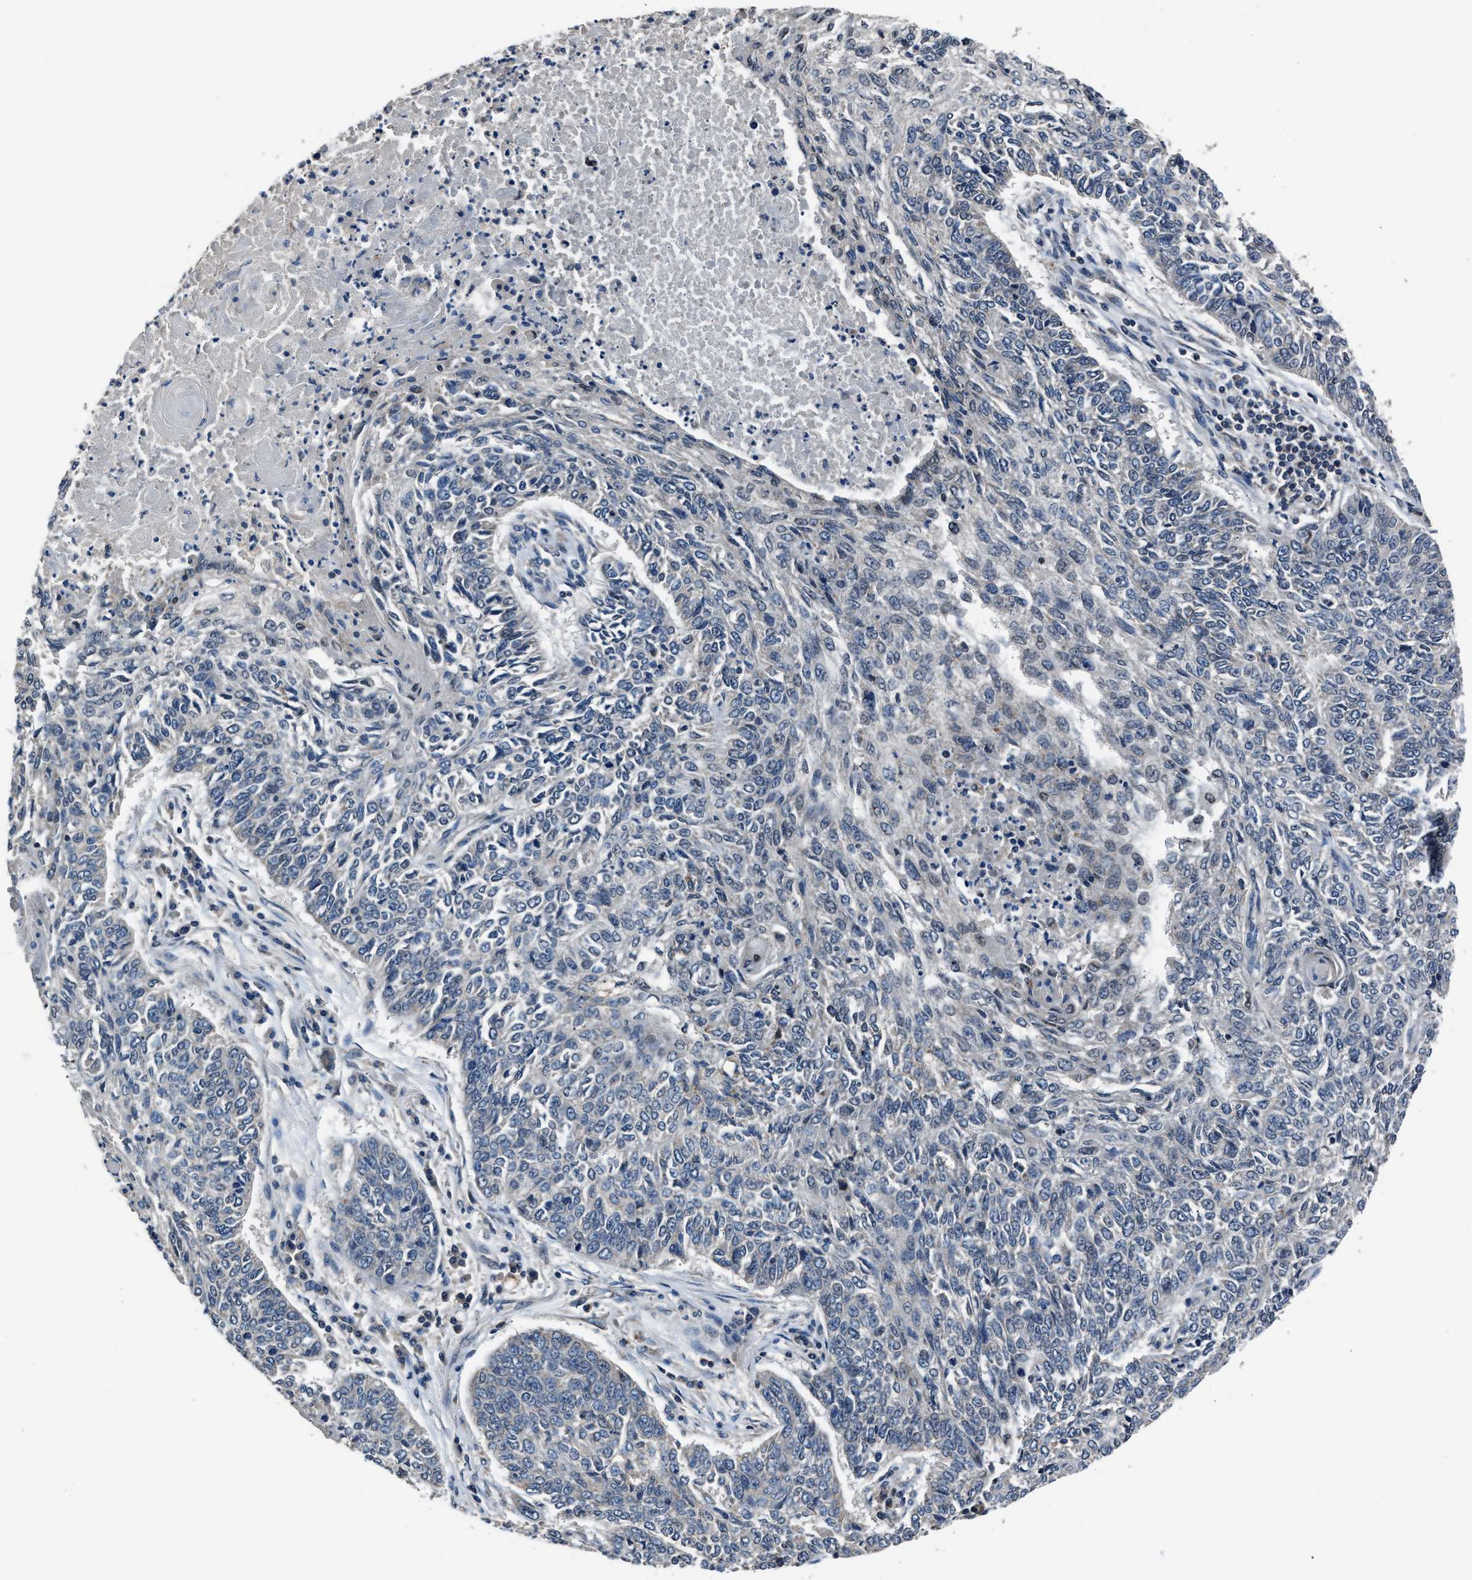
{"staining": {"intensity": "negative", "quantity": "none", "location": "none"}, "tissue": "lung cancer", "cell_type": "Tumor cells", "image_type": "cancer", "snomed": [{"axis": "morphology", "description": "Normal tissue, NOS"}, {"axis": "morphology", "description": "Squamous cell carcinoma, NOS"}, {"axis": "topography", "description": "Cartilage tissue"}, {"axis": "topography", "description": "Bronchus"}, {"axis": "topography", "description": "Lung"}], "caption": "Lung squamous cell carcinoma was stained to show a protein in brown. There is no significant positivity in tumor cells.", "gene": "TNRC18", "patient": {"sex": "female", "age": 49}}